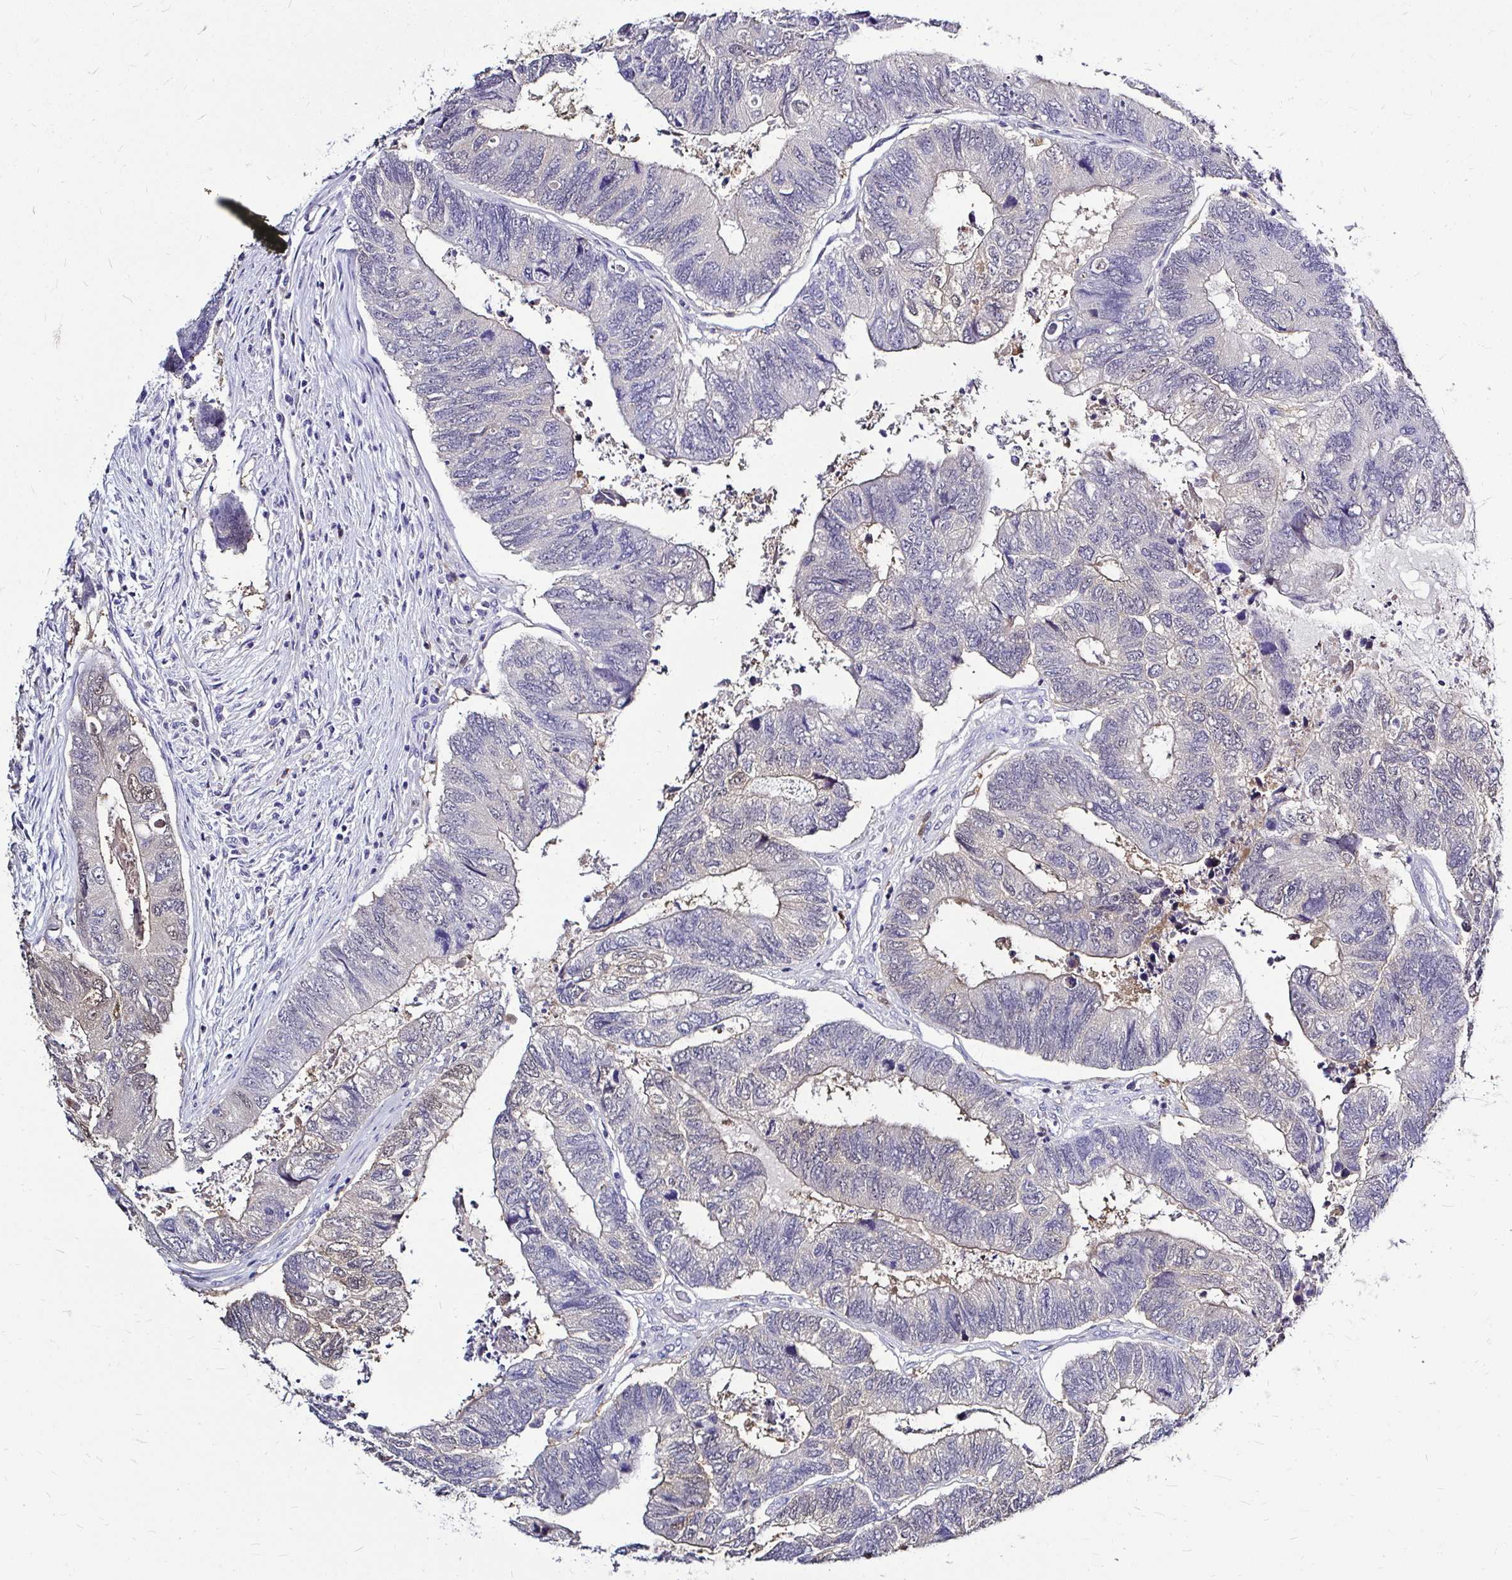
{"staining": {"intensity": "negative", "quantity": "none", "location": "none"}, "tissue": "colorectal cancer", "cell_type": "Tumor cells", "image_type": "cancer", "snomed": [{"axis": "morphology", "description": "Adenocarcinoma, NOS"}, {"axis": "topography", "description": "Colon"}], "caption": "This is a photomicrograph of immunohistochemistry (IHC) staining of colorectal adenocarcinoma, which shows no positivity in tumor cells. The staining was performed using DAB to visualize the protein expression in brown, while the nuclei were stained in blue with hematoxylin (Magnification: 20x).", "gene": "IDH1", "patient": {"sex": "female", "age": 67}}